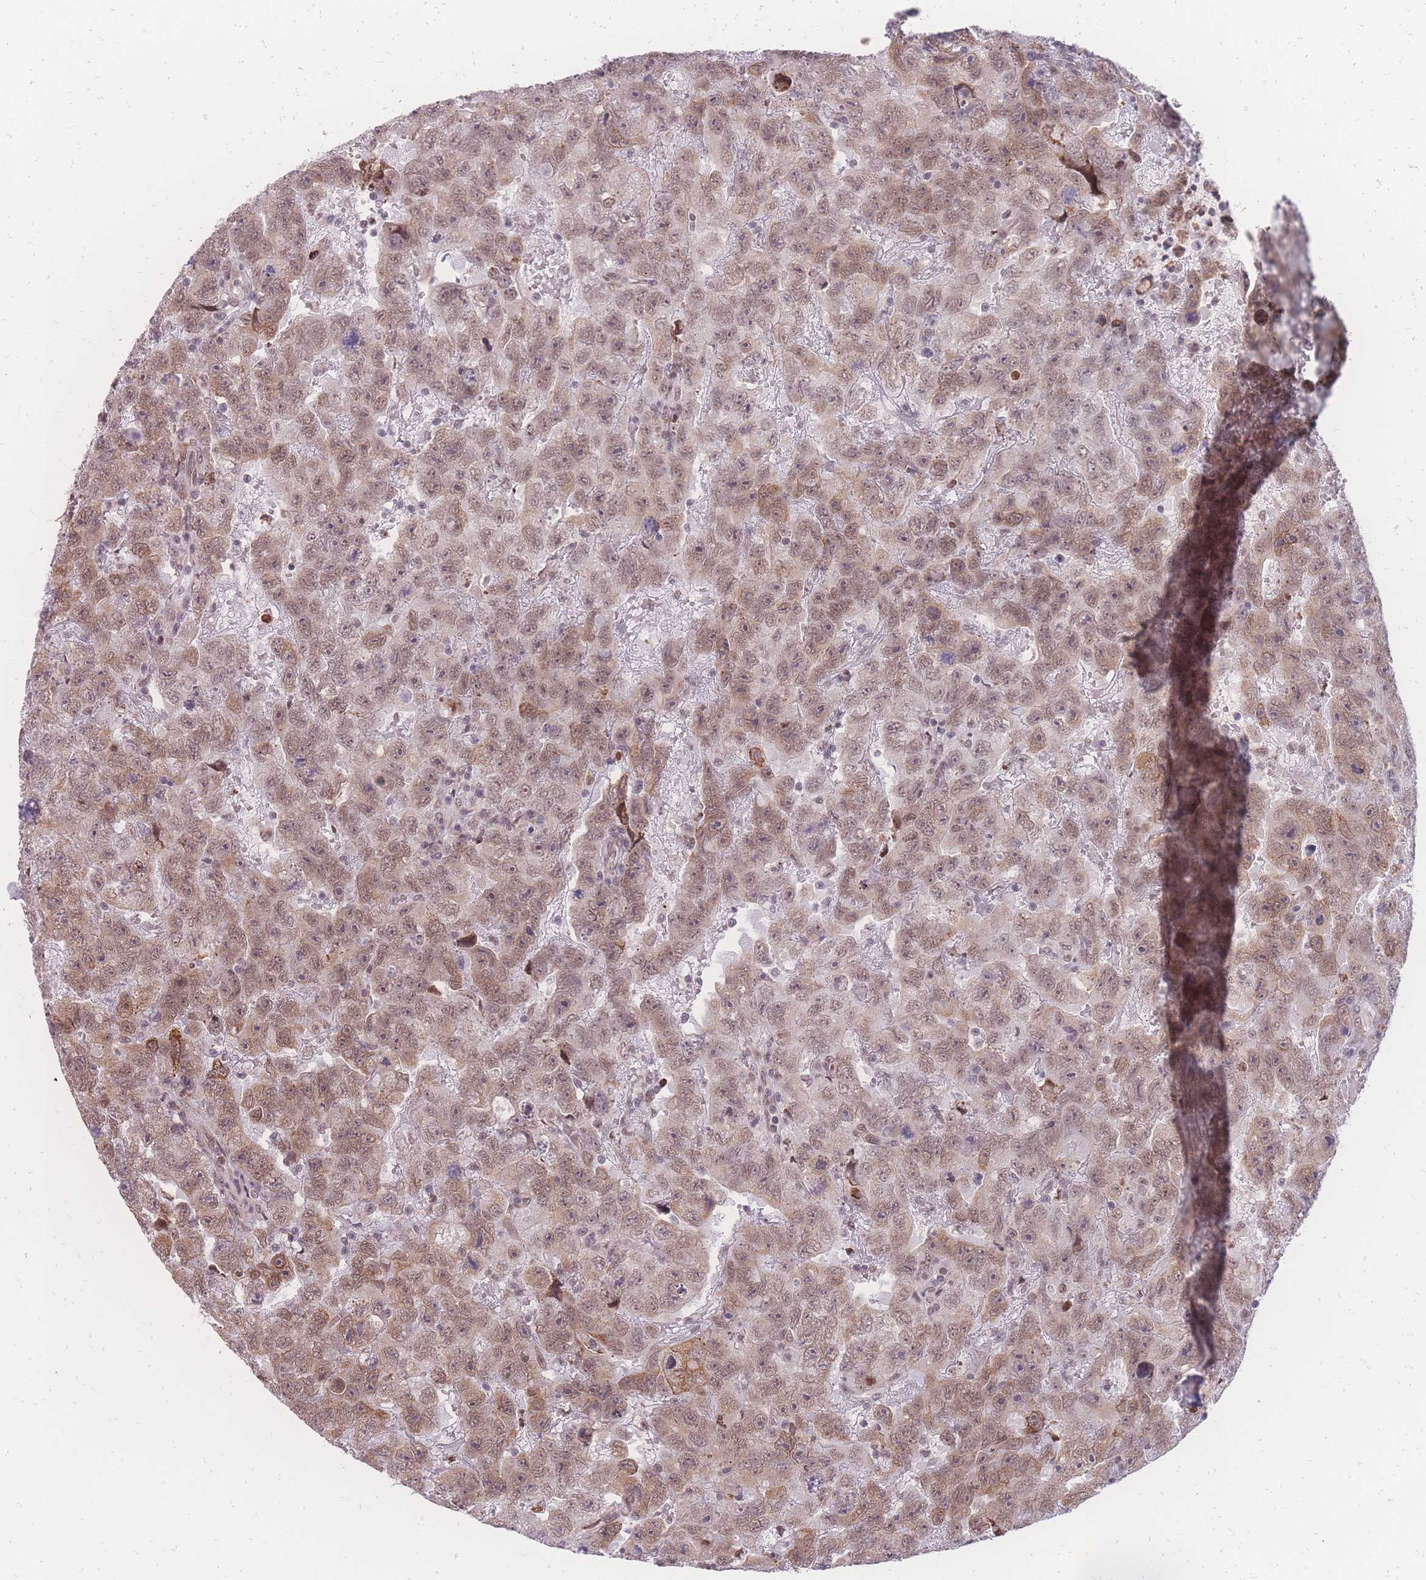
{"staining": {"intensity": "moderate", "quantity": "25%-75%", "location": "cytoplasmic/membranous,nuclear"}, "tissue": "testis cancer", "cell_type": "Tumor cells", "image_type": "cancer", "snomed": [{"axis": "morphology", "description": "Carcinoma, Embryonal, NOS"}, {"axis": "topography", "description": "Testis"}], "caption": "Embryonal carcinoma (testis) stained with a brown dye displays moderate cytoplasmic/membranous and nuclear positive expression in about 25%-75% of tumor cells.", "gene": "ZC3H13", "patient": {"sex": "male", "age": 45}}